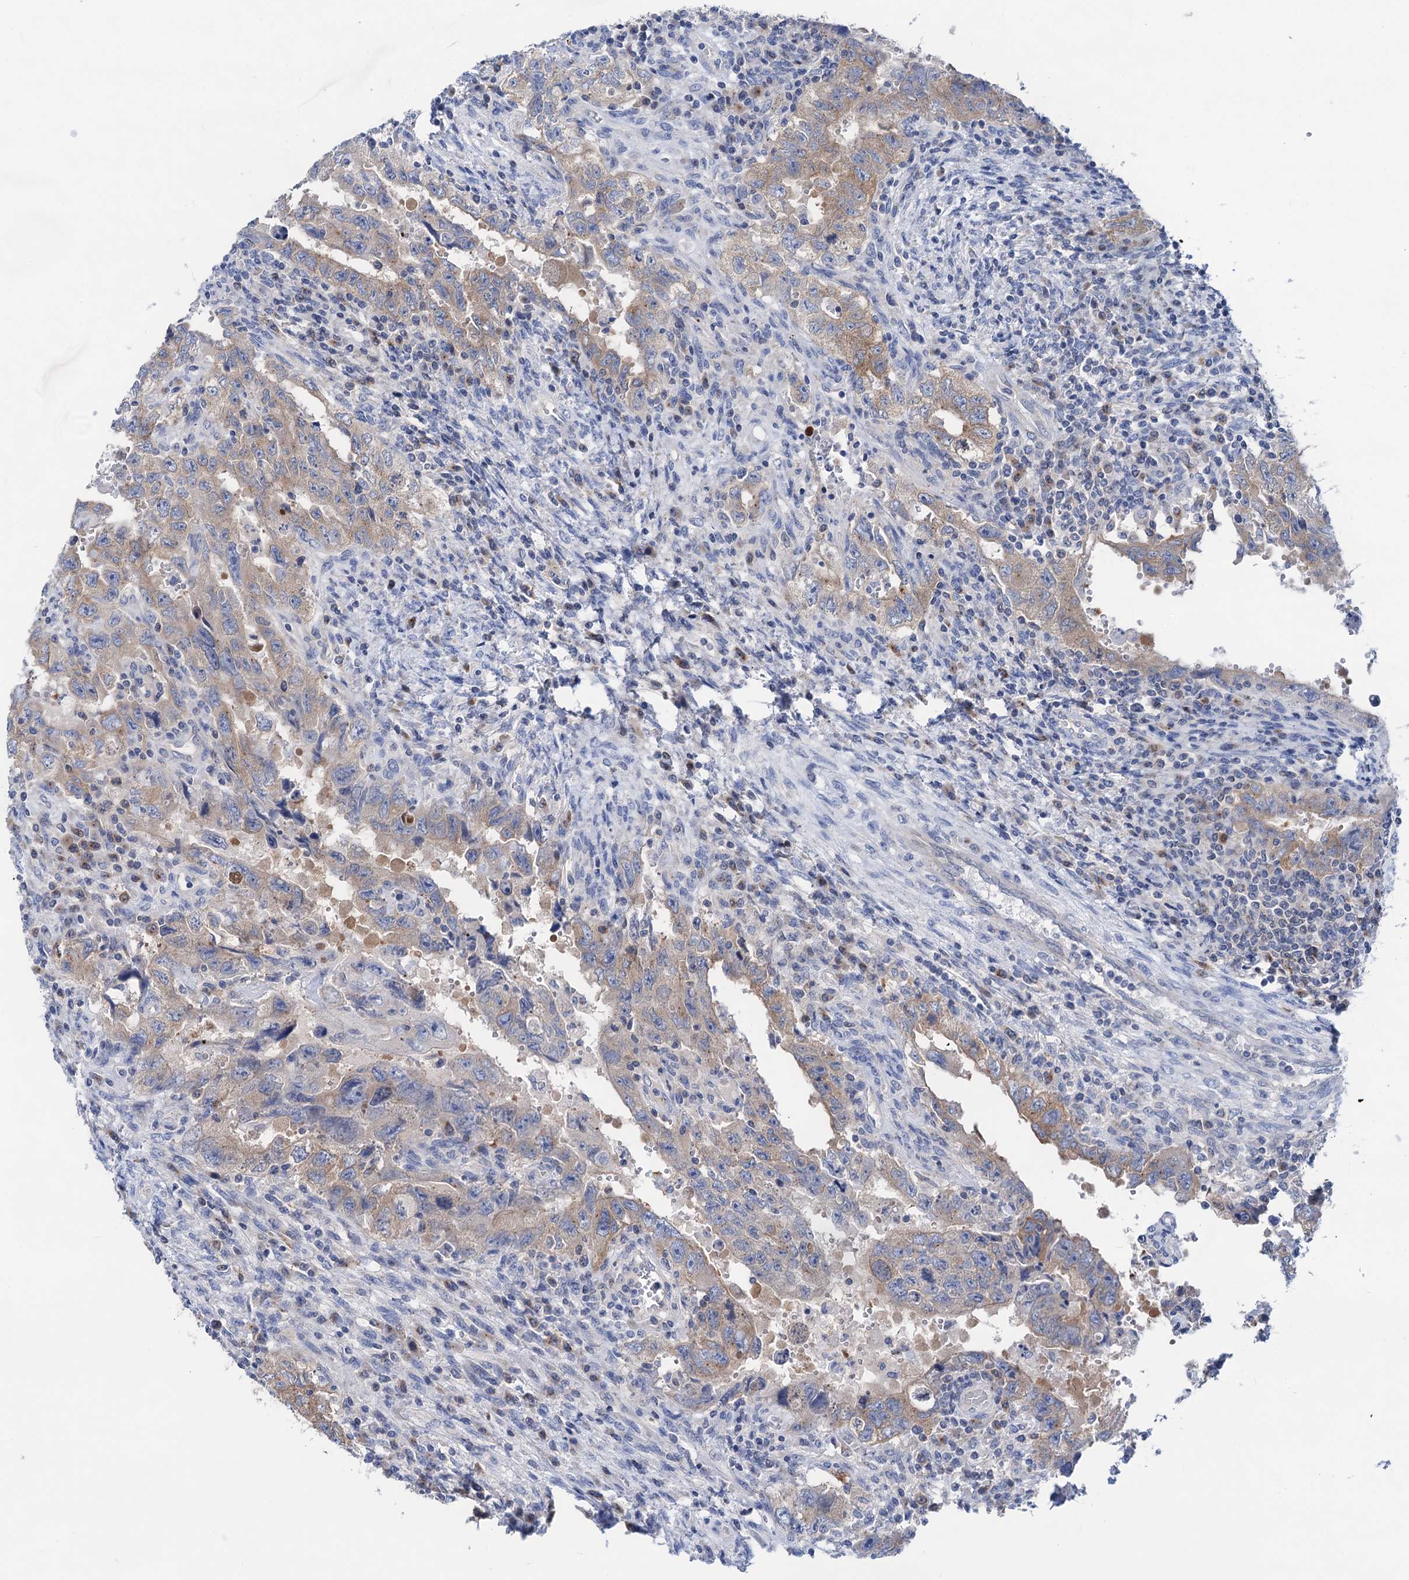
{"staining": {"intensity": "moderate", "quantity": ">75%", "location": "cytoplasmic/membranous"}, "tissue": "testis cancer", "cell_type": "Tumor cells", "image_type": "cancer", "snomed": [{"axis": "morphology", "description": "Carcinoma, Embryonal, NOS"}, {"axis": "topography", "description": "Testis"}], "caption": "Protein staining demonstrates moderate cytoplasmic/membranous staining in approximately >75% of tumor cells in testis embryonal carcinoma. (Stains: DAB in brown, nuclei in blue, Microscopy: brightfield microscopy at high magnification).", "gene": "ZNRD2", "patient": {"sex": "male", "age": 26}}